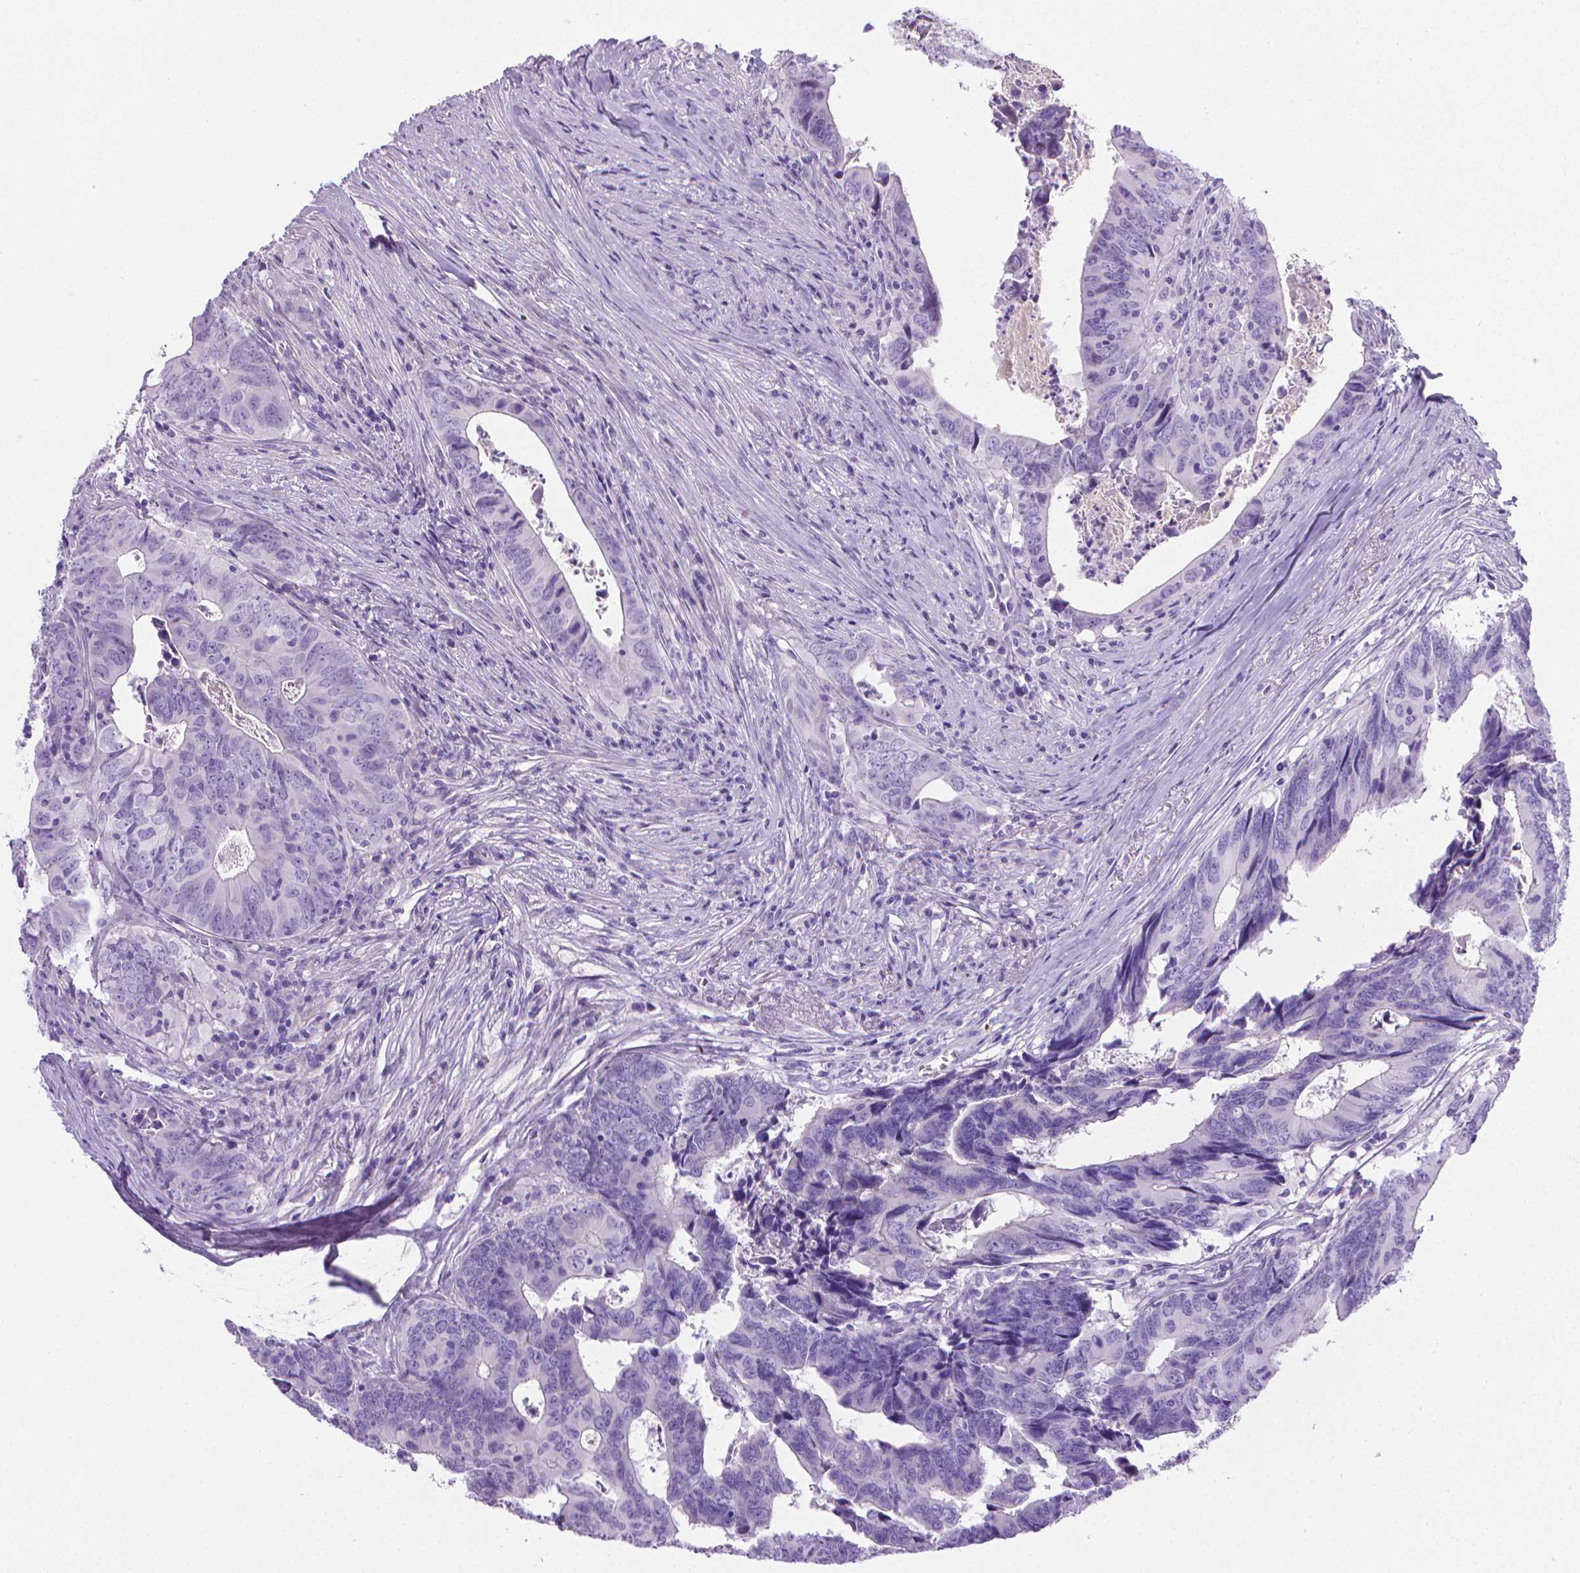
{"staining": {"intensity": "negative", "quantity": "none", "location": "none"}, "tissue": "colorectal cancer", "cell_type": "Tumor cells", "image_type": "cancer", "snomed": [{"axis": "morphology", "description": "Adenocarcinoma, NOS"}, {"axis": "topography", "description": "Colon"}], "caption": "This is an immunohistochemistry (IHC) image of human colorectal cancer (adenocarcinoma). There is no positivity in tumor cells.", "gene": "PNMA2", "patient": {"sex": "female", "age": 82}}